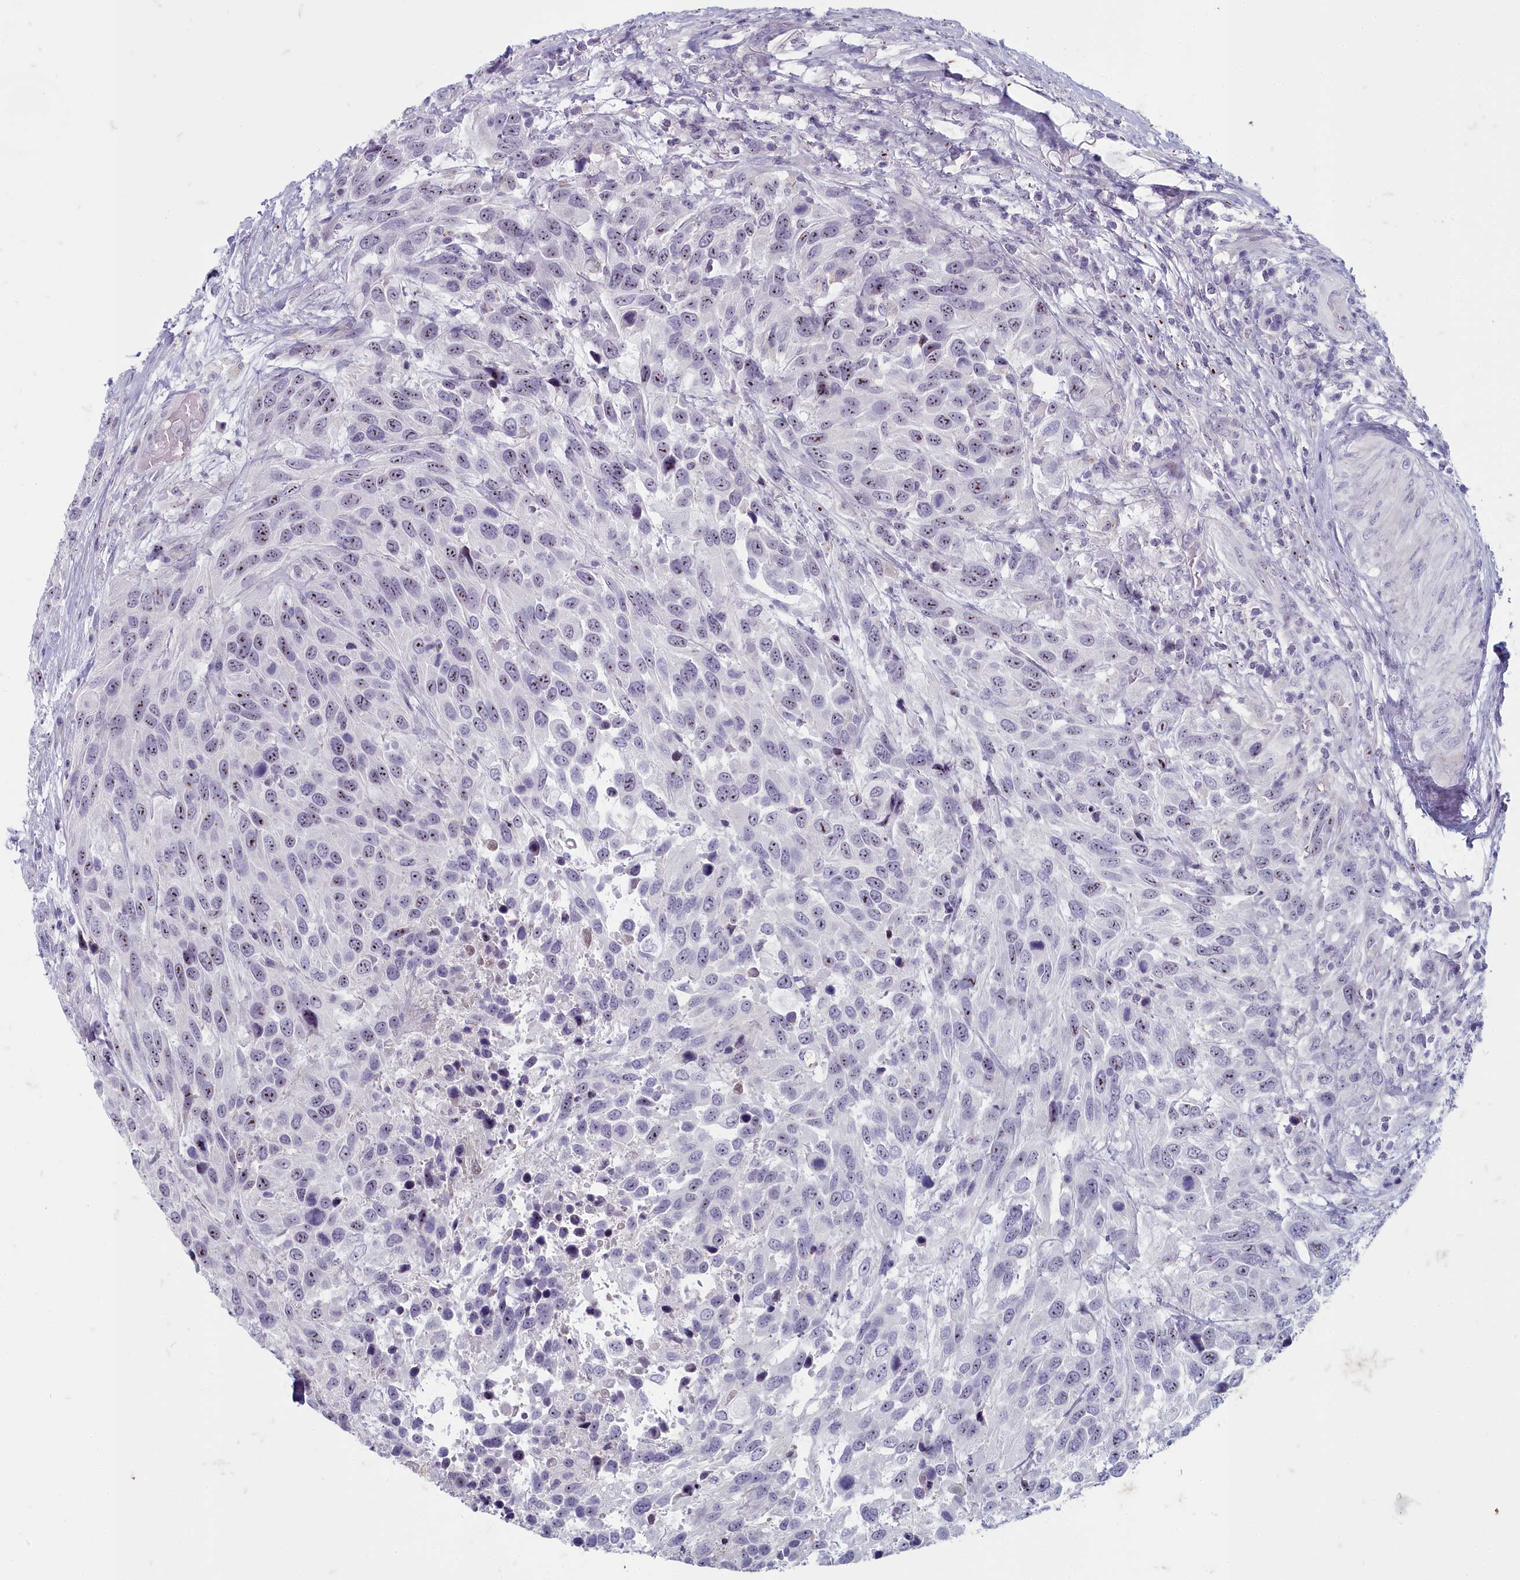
{"staining": {"intensity": "weak", "quantity": "25%-75%", "location": "nuclear"}, "tissue": "urothelial cancer", "cell_type": "Tumor cells", "image_type": "cancer", "snomed": [{"axis": "morphology", "description": "Urothelial carcinoma, High grade"}, {"axis": "topography", "description": "Urinary bladder"}], "caption": "Immunohistochemical staining of urothelial cancer reveals low levels of weak nuclear protein staining in about 25%-75% of tumor cells.", "gene": "INSYN2A", "patient": {"sex": "female", "age": 70}}